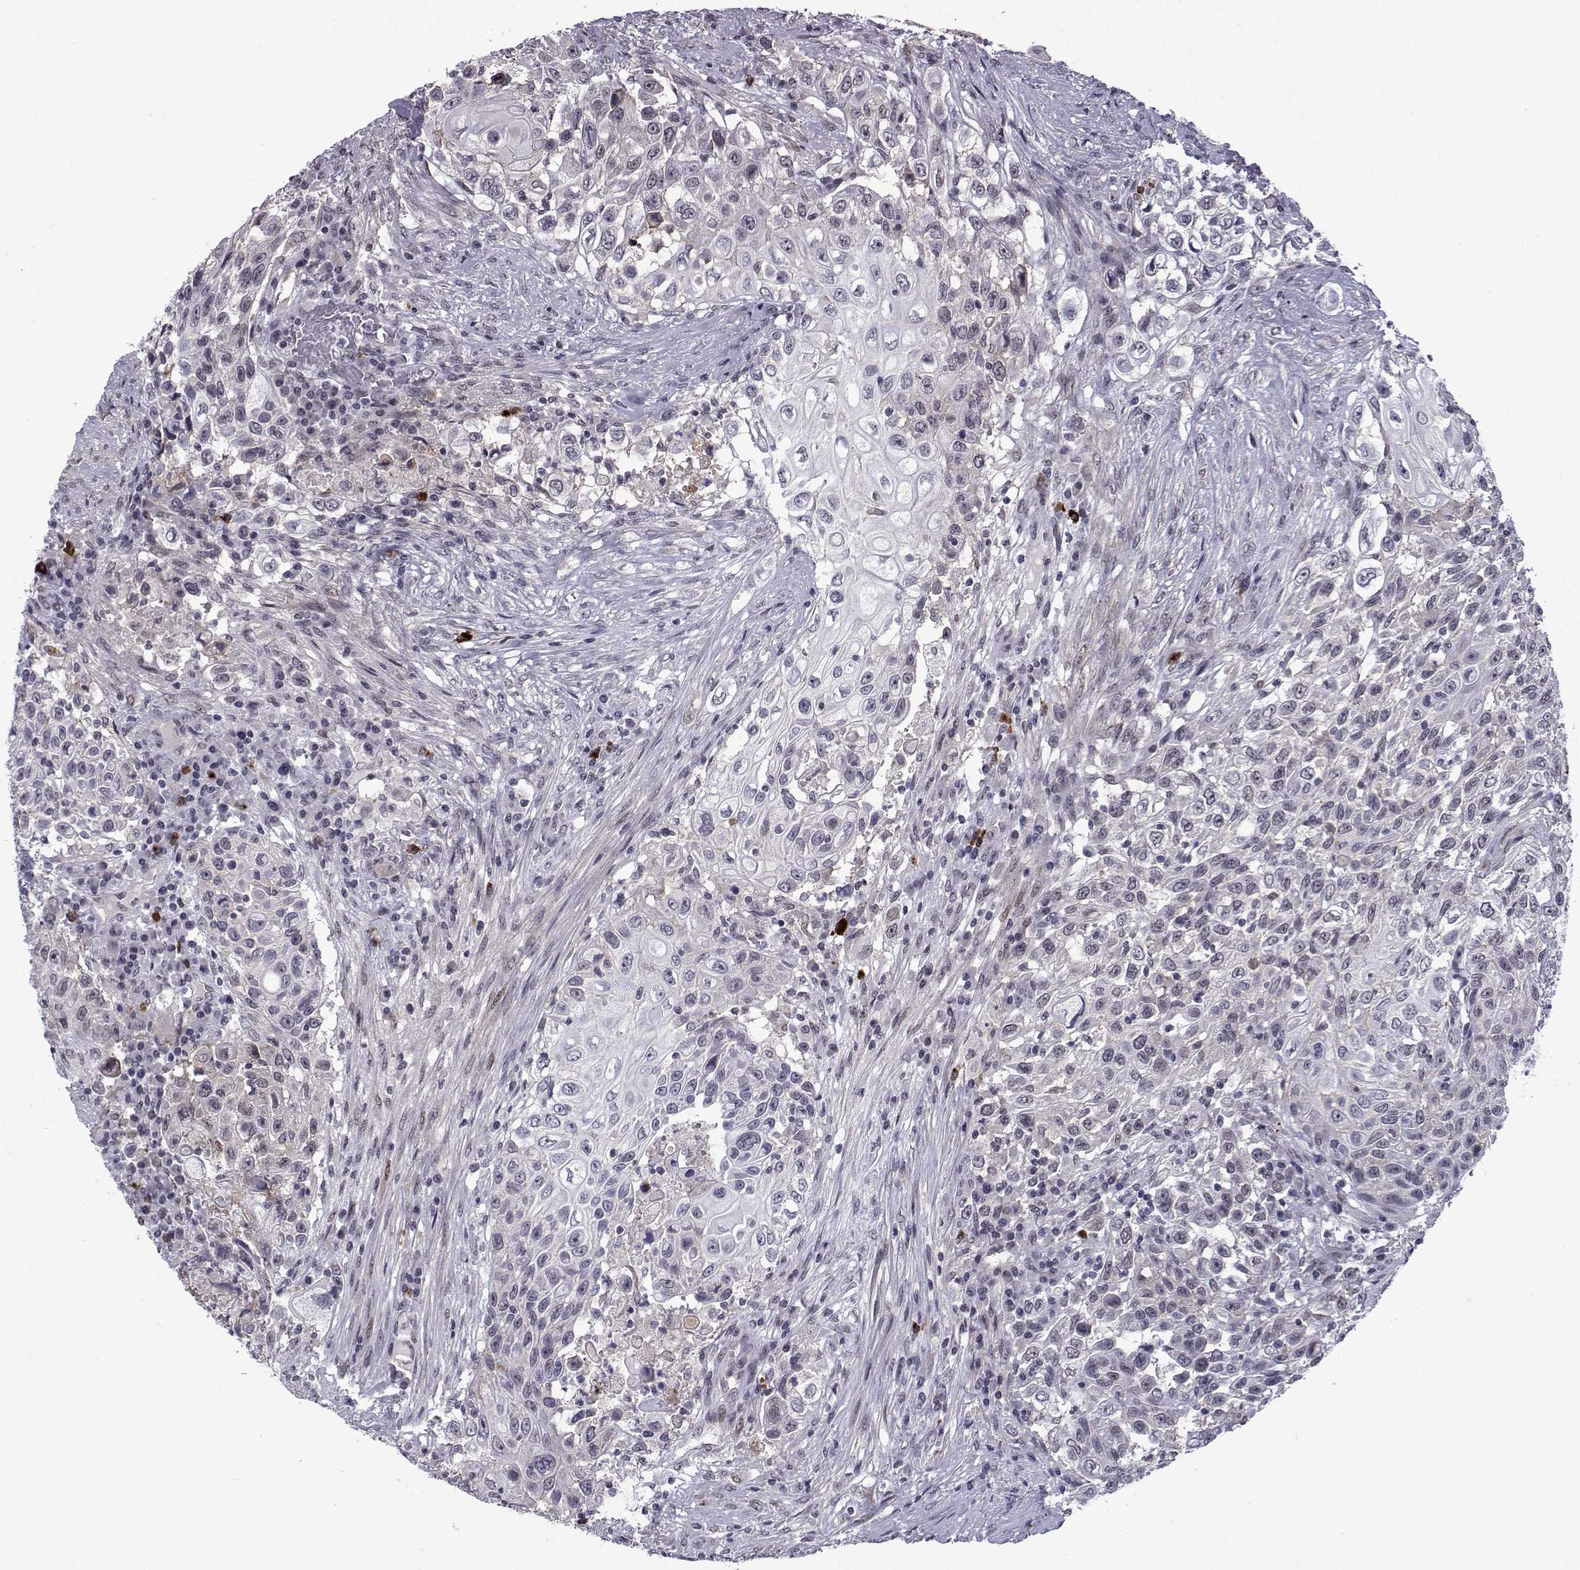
{"staining": {"intensity": "negative", "quantity": "none", "location": "none"}, "tissue": "urothelial cancer", "cell_type": "Tumor cells", "image_type": "cancer", "snomed": [{"axis": "morphology", "description": "Urothelial carcinoma, High grade"}, {"axis": "topography", "description": "Urinary bladder"}], "caption": "A high-resolution photomicrograph shows immunohistochemistry (IHC) staining of urothelial carcinoma (high-grade), which demonstrates no significant staining in tumor cells. (DAB IHC, high magnification).", "gene": "RBM24", "patient": {"sex": "female", "age": 56}}